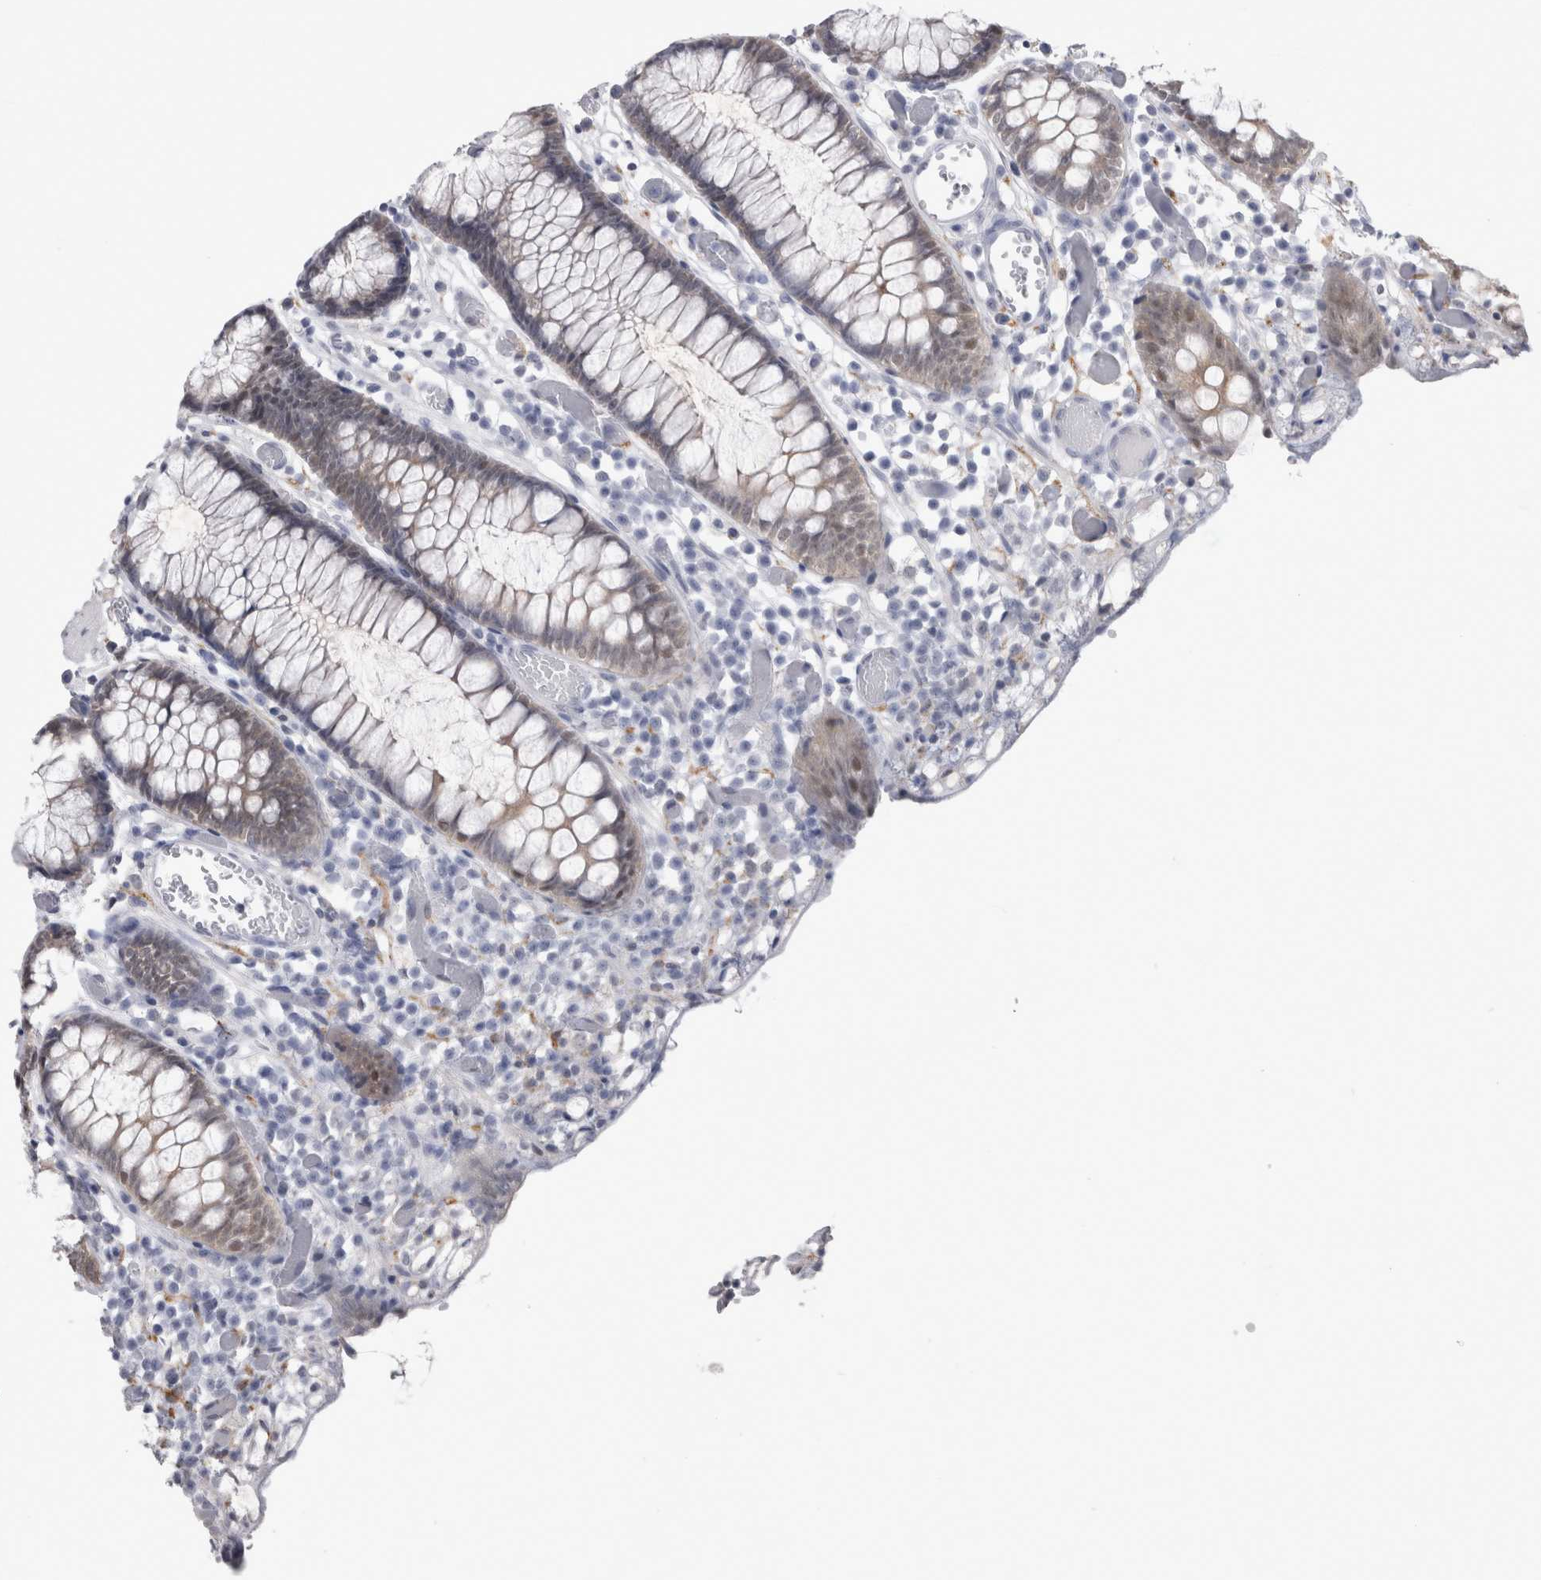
{"staining": {"intensity": "negative", "quantity": "none", "location": "none"}, "tissue": "colon", "cell_type": "Endothelial cells", "image_type": "normal", "snomed": [{"axis": "morphology", "description": "Normal tissue, NOS"}, {"axis": "topography", "description": "Colon"}], "caption": "Immunohistochemistry (IHC) image of benign colon: human colon stained with DAB reveals no significant protein positivity in endothelial cells. (Immunohistochemistry, brightfield microscopy, high magnification).", "gene": "ACOT7", "patient": {"sex": "male", "age": 14}}